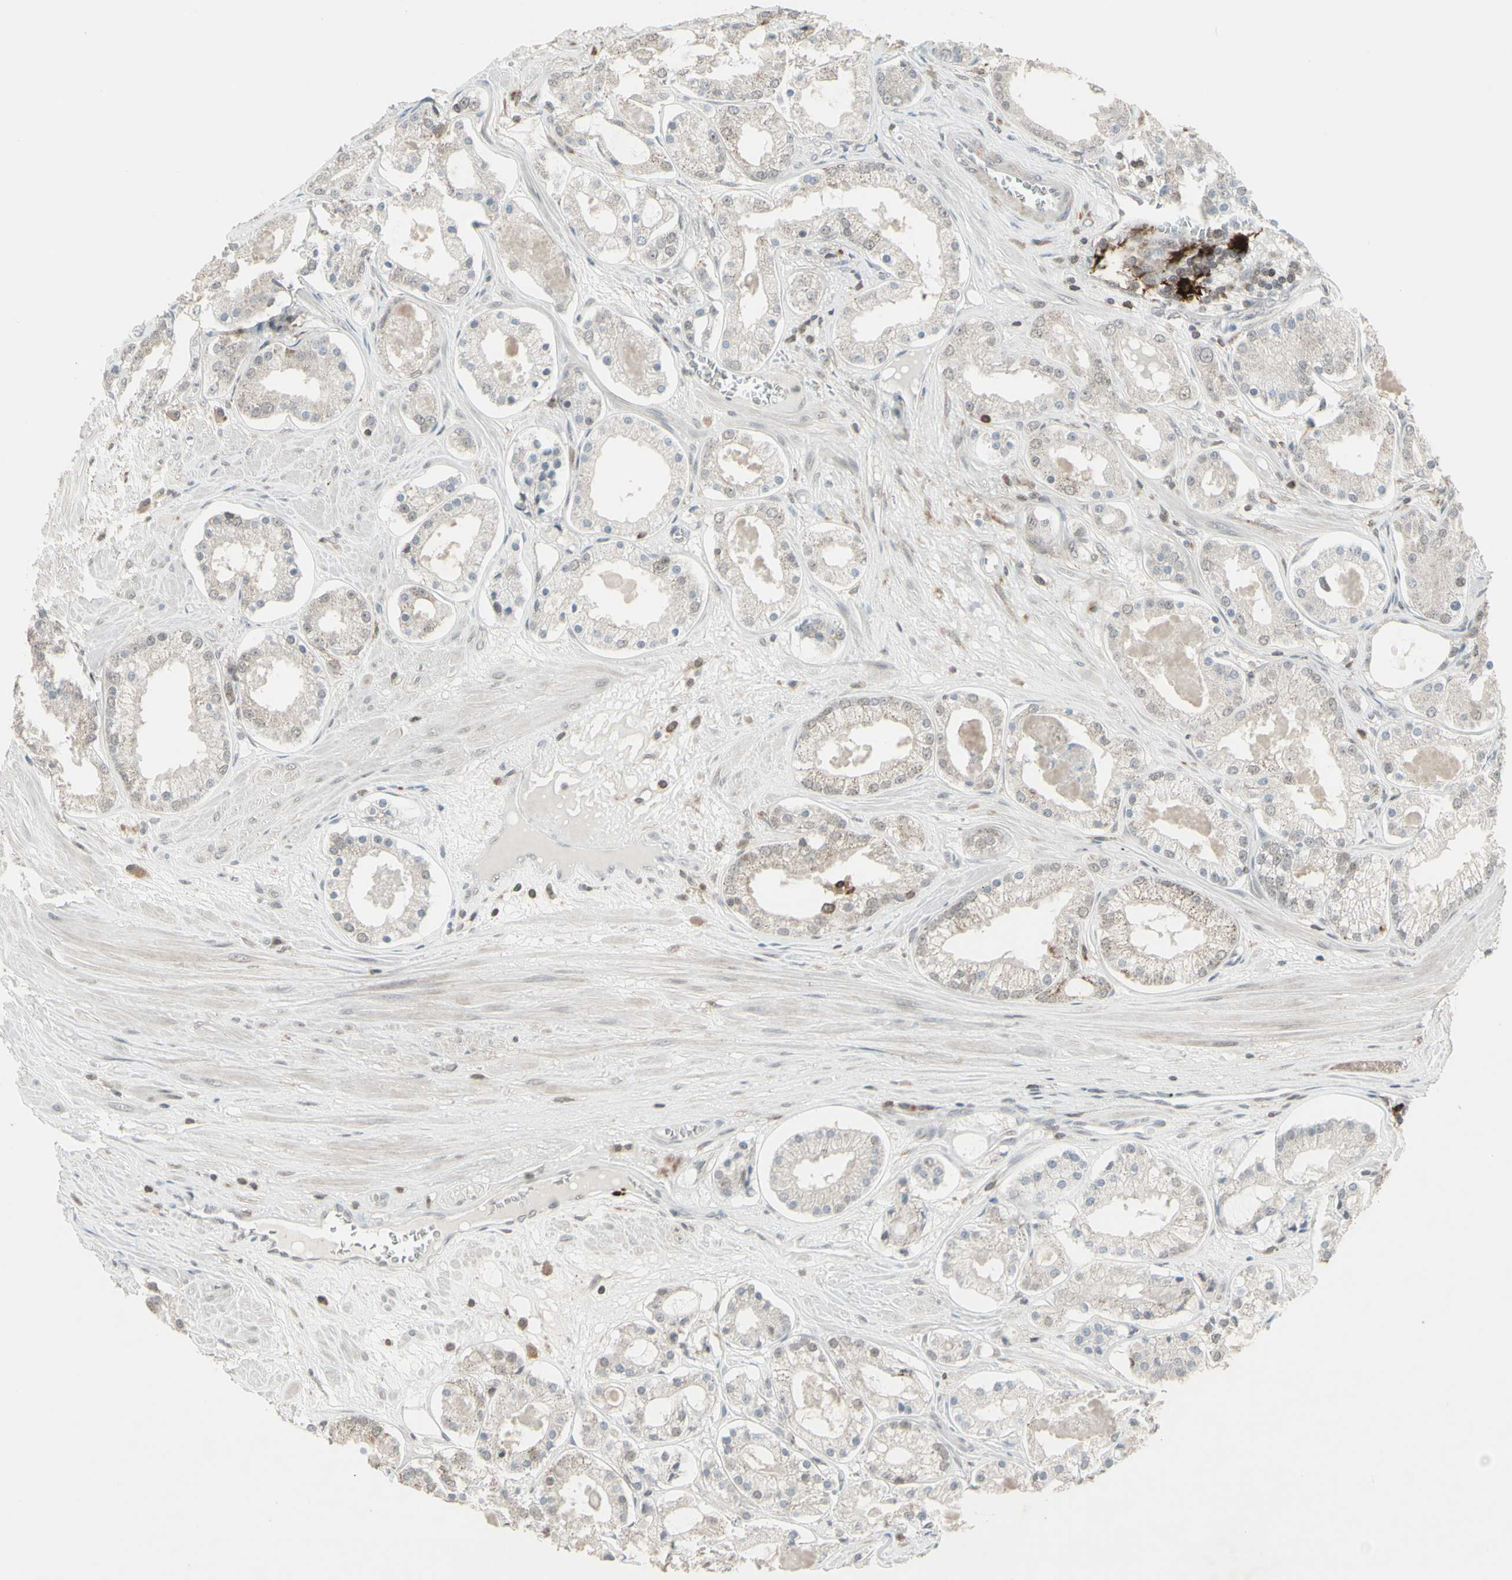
{"staining": {"intensity": "negative", "quantity": "none", "location": "none"}, "tissue": "prostate cancer", "cell_type": "Tumor cells", "image_type": "cancer", "snomed": [{"axis": "morphology", "description": "Adenocarcinoma, High grade"}, {"axis": "topography", "description": "Prostate"}], "caption": "Immunohistochemistry (IHC) of prostate adenocarcinoma (high-grade) demonstrates no positivity in tumor cells.", "gene": "SAMSN1", "patient": {"sex": "male", "age": 66}}